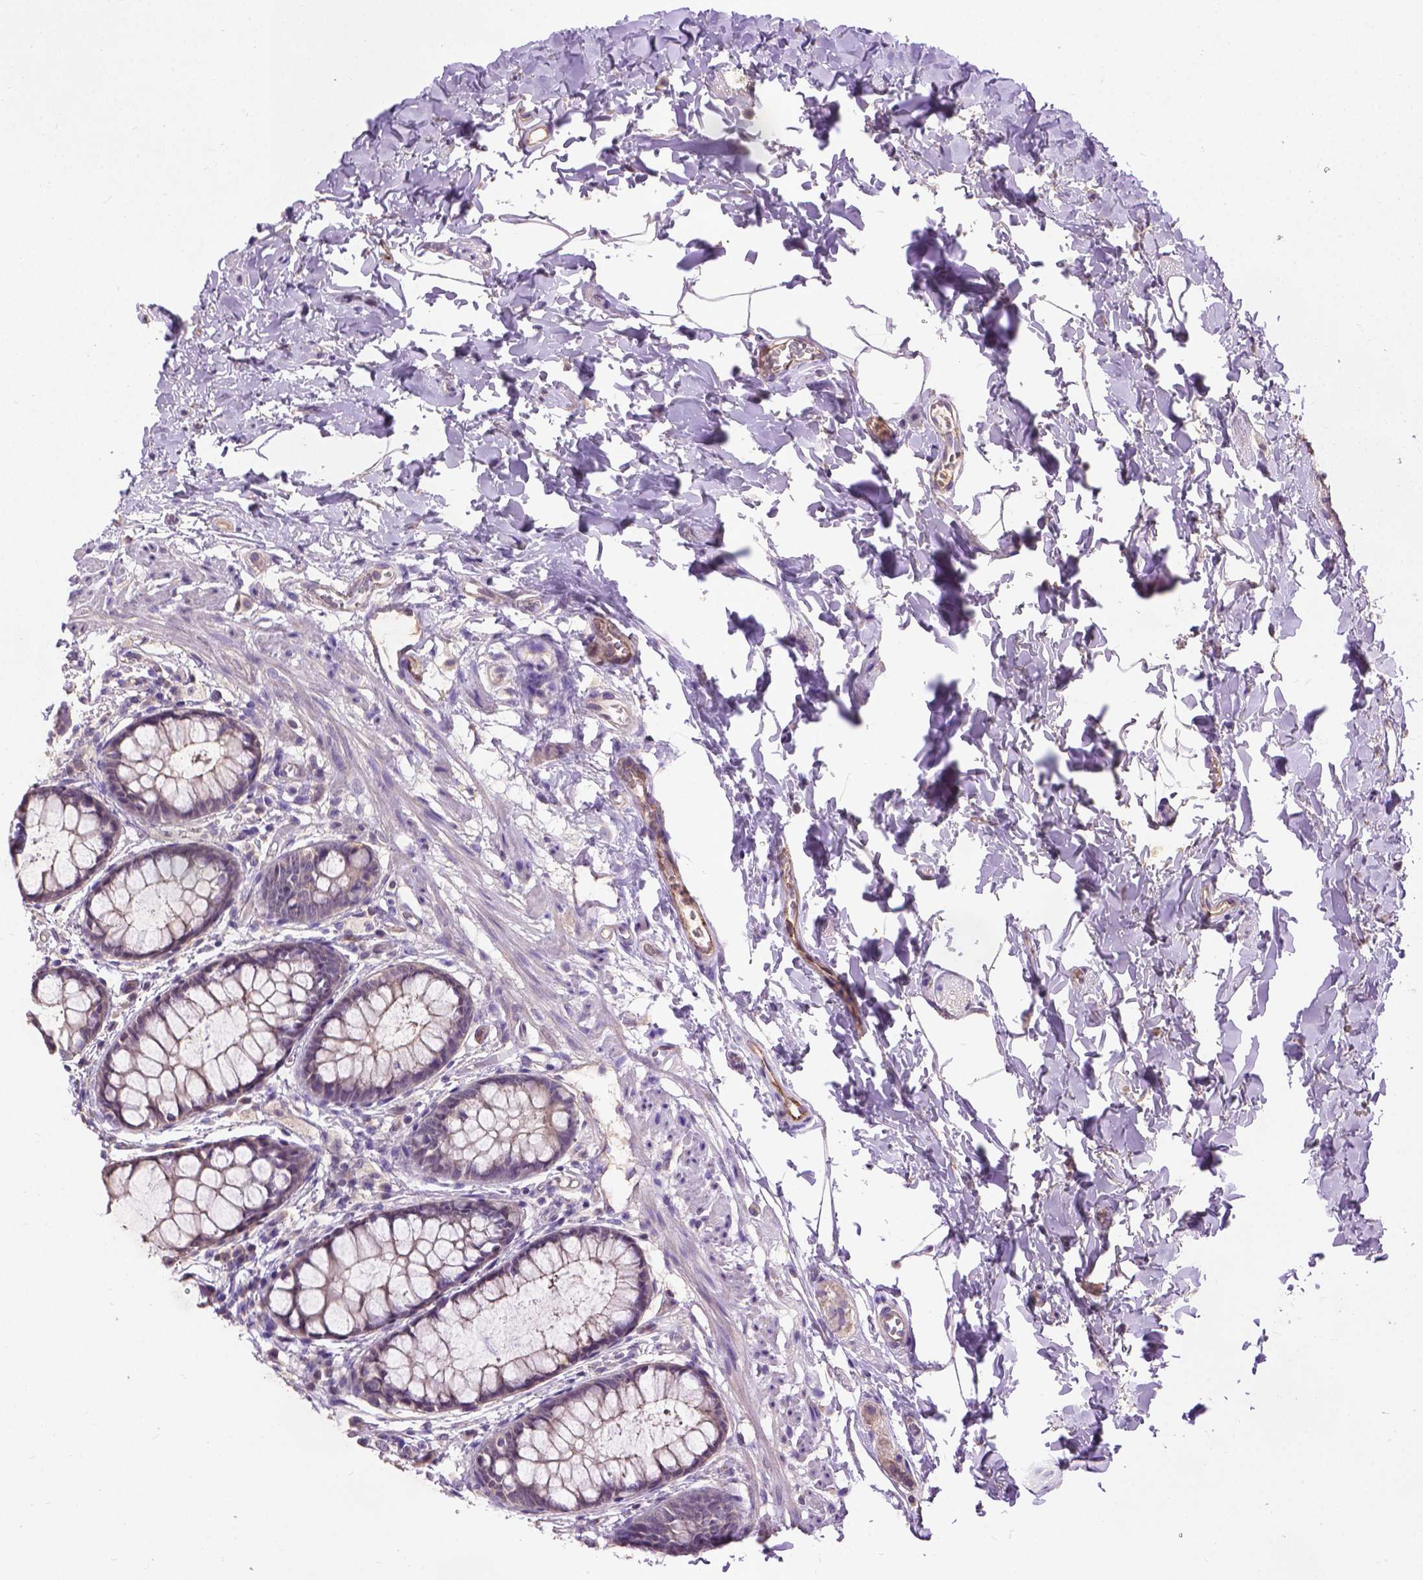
{"staining": {"intensity": "weak", "quantity": ">75%", "location": "cytoplasmic/membranous"}, "tissue": "rectum", "cell_type": "Glandular cells", "image_type": "normal", "snomed": [{"axis": "morphology", "description": "Normal tissue, NOS"}, {"axis": "topography", "description": "Rectum"}], "caption": "Protein staining demonstrates weak cytoplasmic/membranous staining in about >75% of glandular cells in normal rectum.", "gene": "ZNF337", "patient": {"sex": "female", "age": 62}}